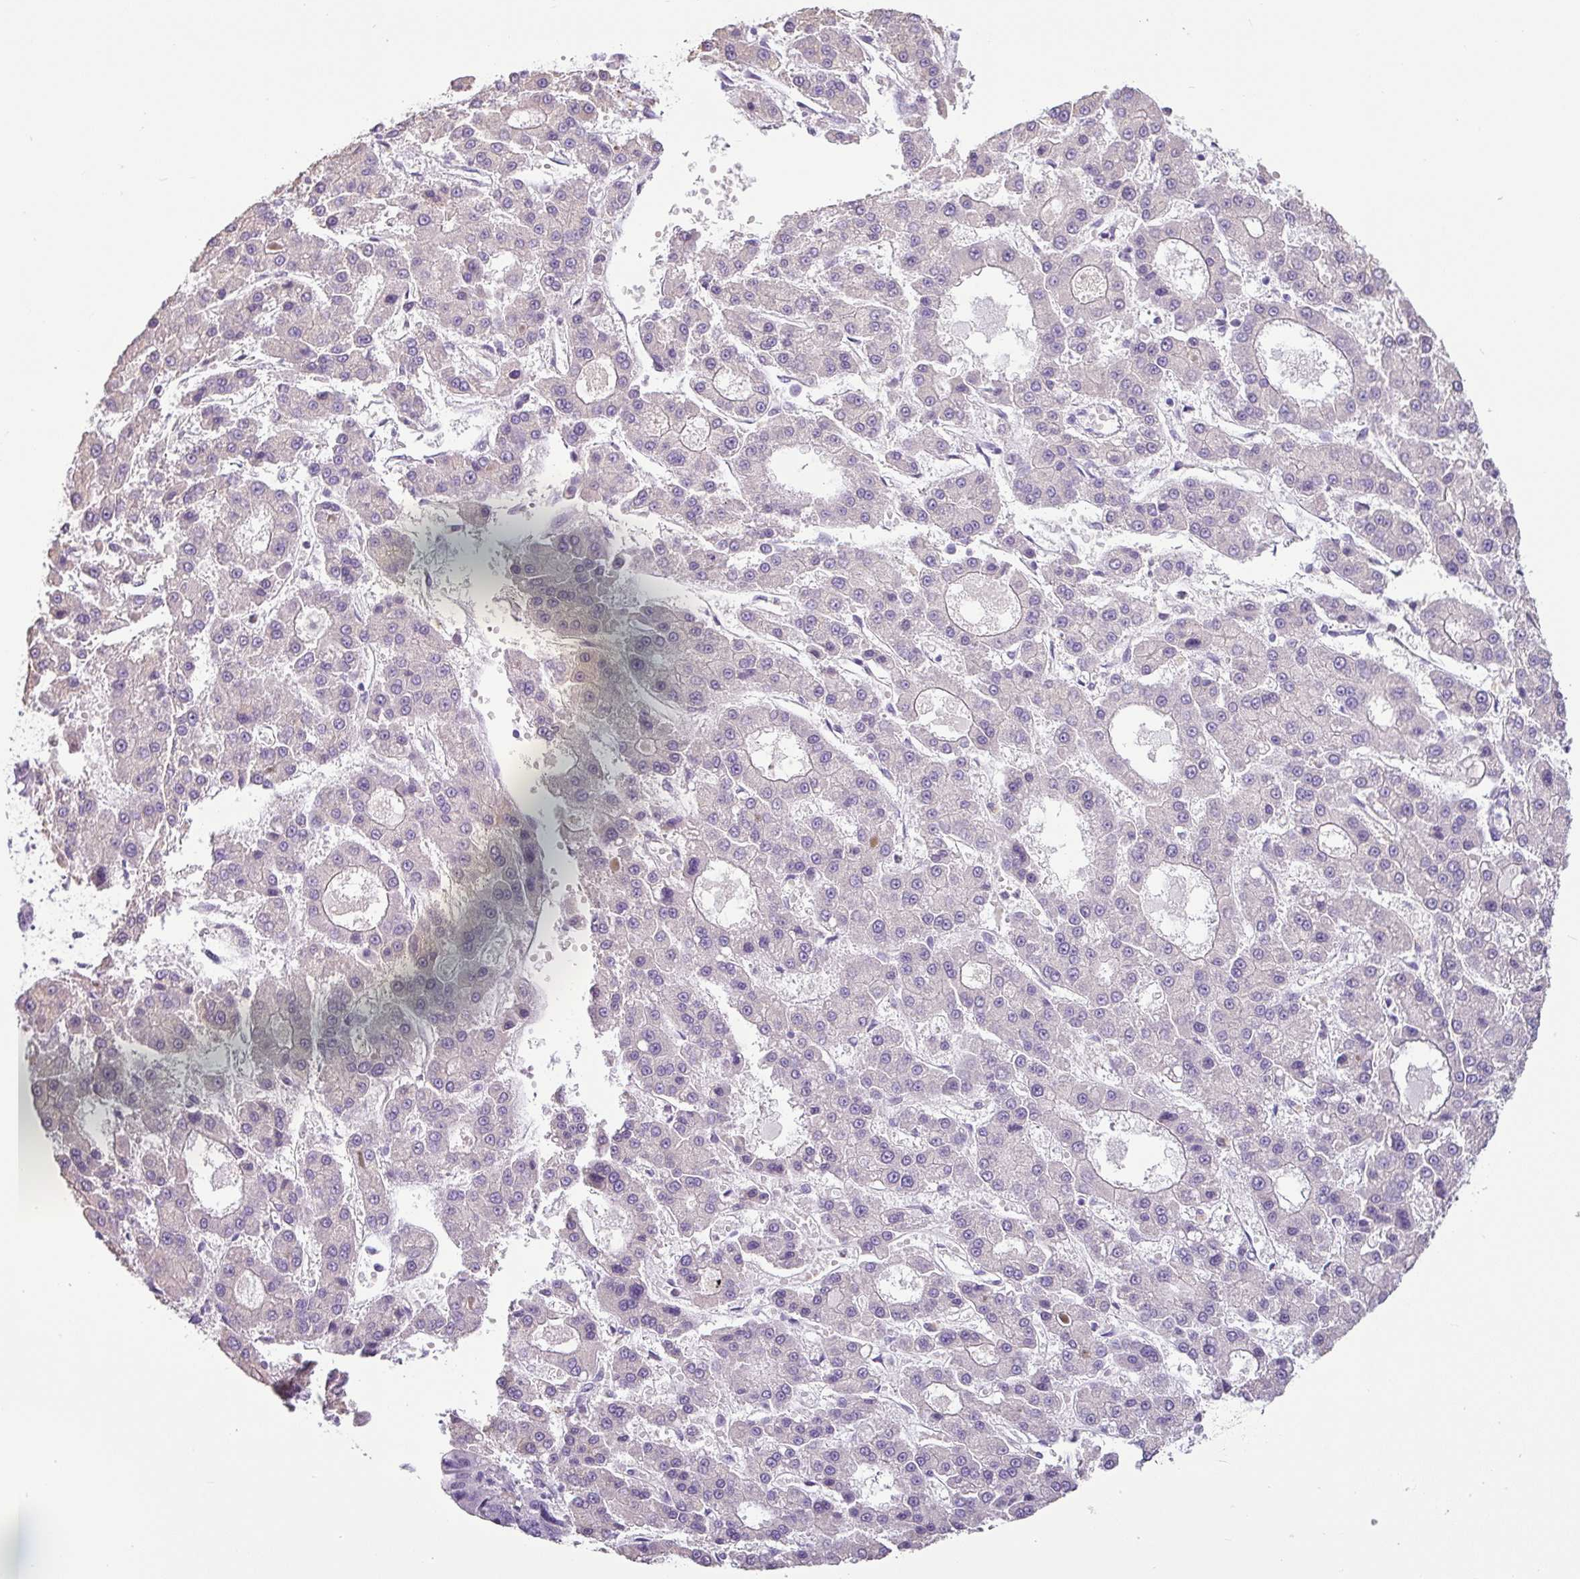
{"staining": {"intensity": "negative", "quantity": "none", "location": "none"}, "tissue": "liver cancer", "cell_type": "Tumor cells", "image_type": "cancer", "snomed": [{"axis": "morphology", "description": "Carcinoma, Hepatocellular, NOS"}, {"axis": "topography", "description": "Liver"}], "caption": "This photomicrograph is of liver cancer (hepatocellular carcinoma) stained with immunohistochemistry (IHC) to label a protein in brown with the nuclei are counter-stained blue. There is no positivity in tumor cells.", "gene": "HMCN2", "patient": {"sex": "male", "age": 70}}